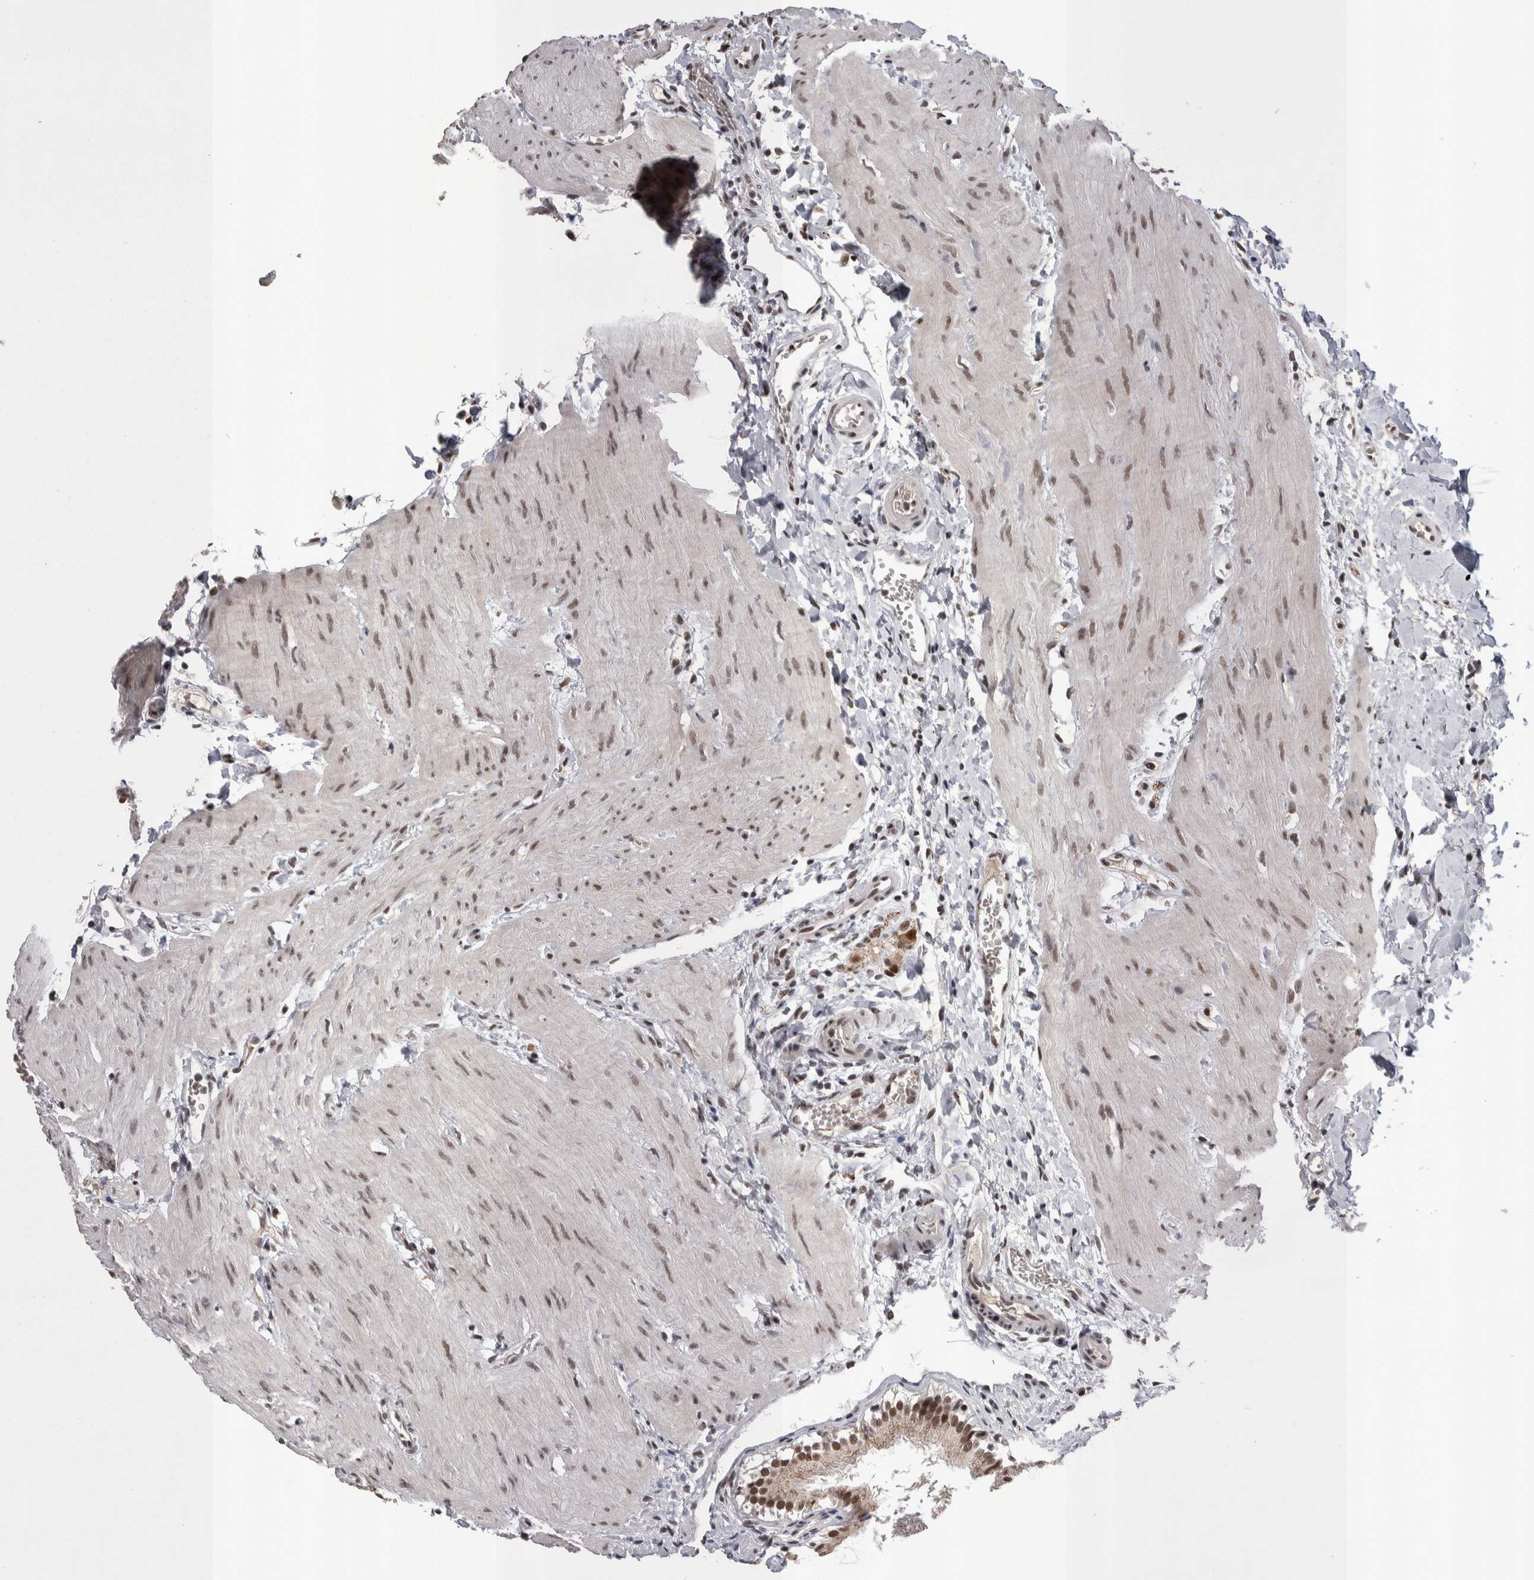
{"staining": {"intensity": "strong", "quantity": ">75%", "location": "nuclear"}, "tissue": "gallbladder", "cell_type": "Glandular cells", "image_type": "normal", "snomed": [{"axis": "morphology", "description": "Normal tissue, NOS"}, {"axis": "topography", "description": "Gallbladder"}], "caption": "A brown stain shows strong nuclear positivity of a protein in glandular cells of benign human gallbladder.", "gene": "DMTF1", "patient": {"sex": "female", "age": 26}}